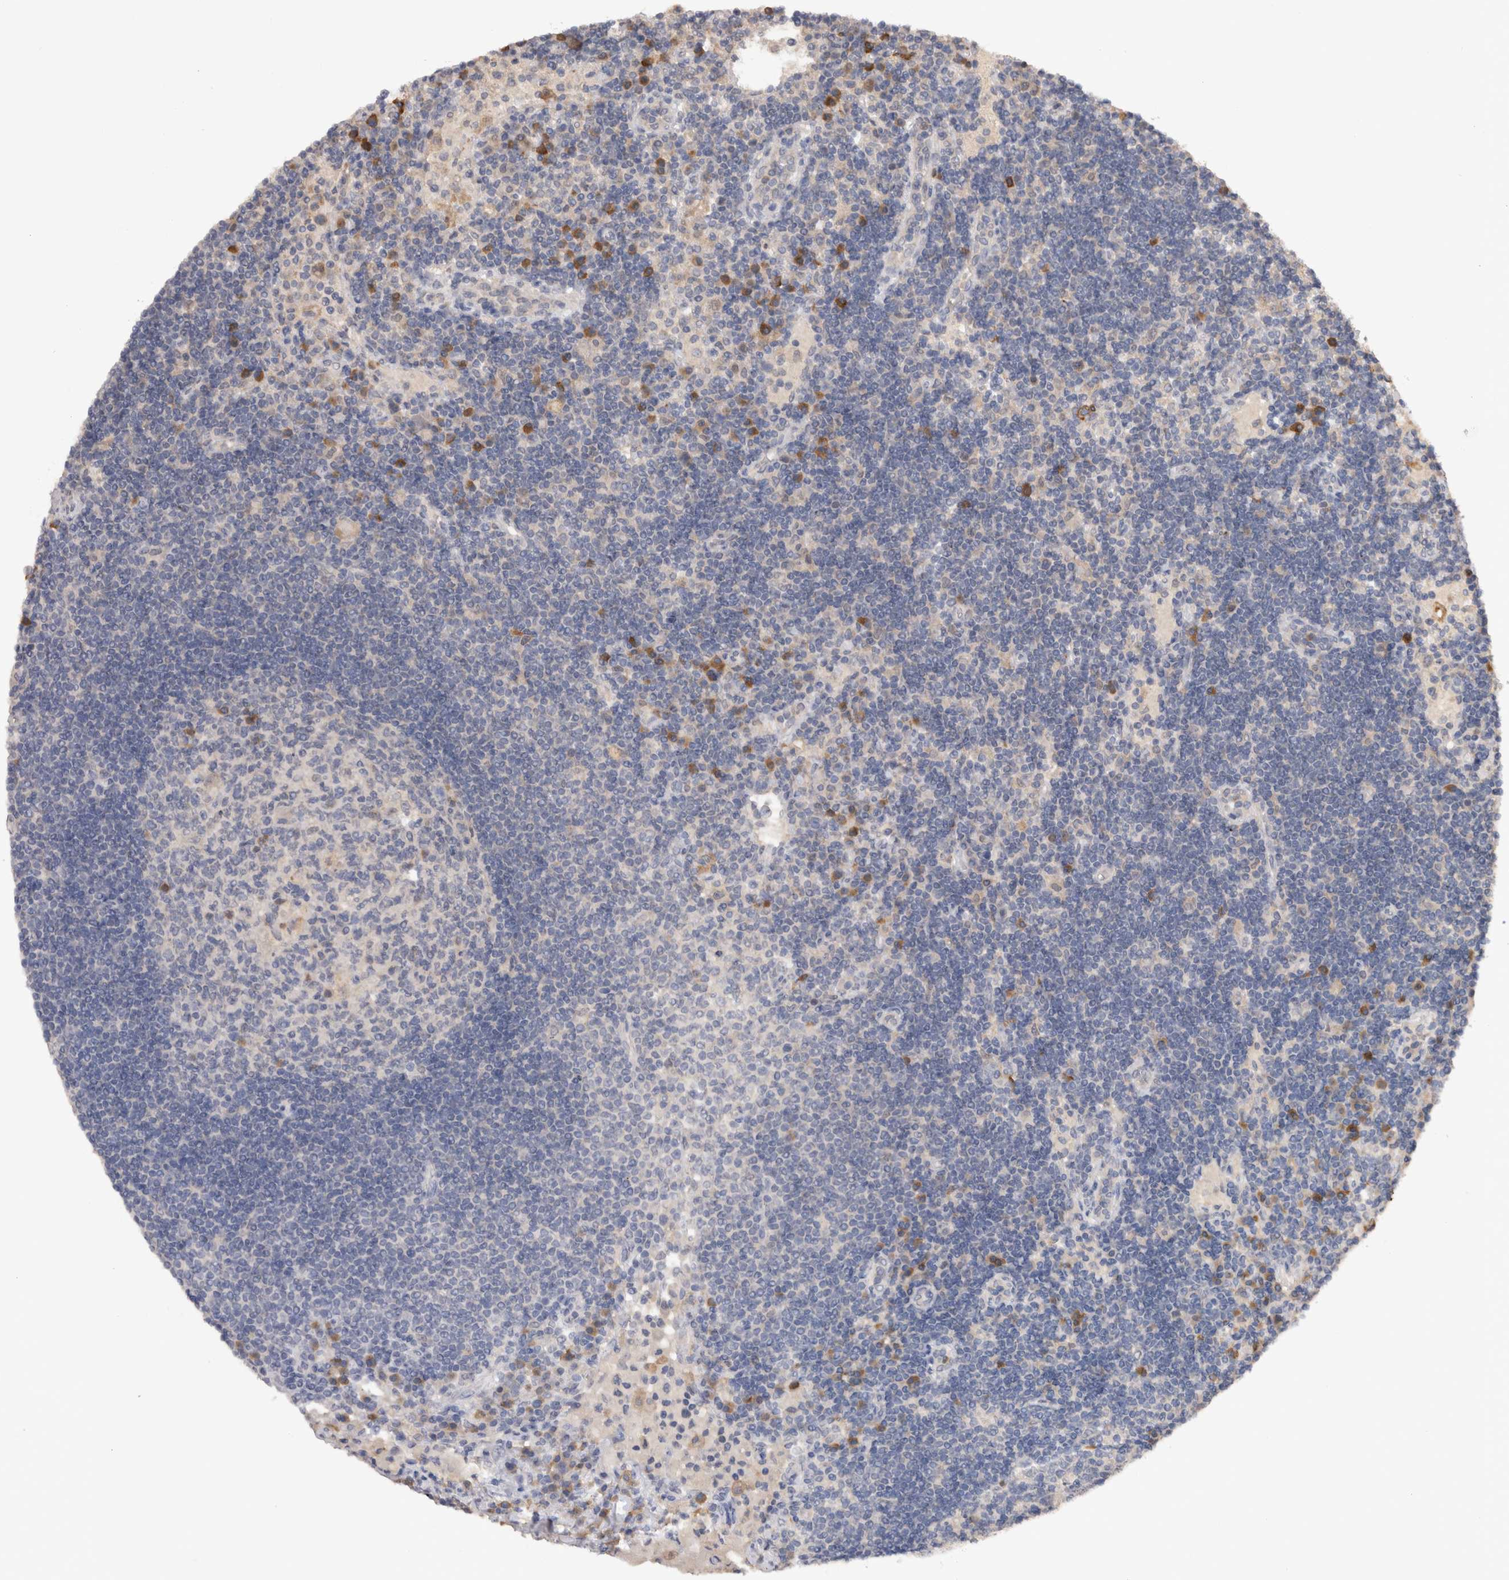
{"staining": {"intensity": "negative", "quantity": "none", "location": "none"}, "tissue": "lymph node", "cell_type": "Germinal center cells", "image_type": "normal", "snomed": [{"axis": "morphology", "description": "Normal tissue, NOS"}, {"axis": "topography", "description": "Lymph node"}], "caption": "Unremarkable lymph node was stained to show a protein in brown. There is no significant positivity in germinal center cells. Nuclei are stained in blue.", "gene": "VSIG4", "patient": {"sex": "female", "age": 53}}